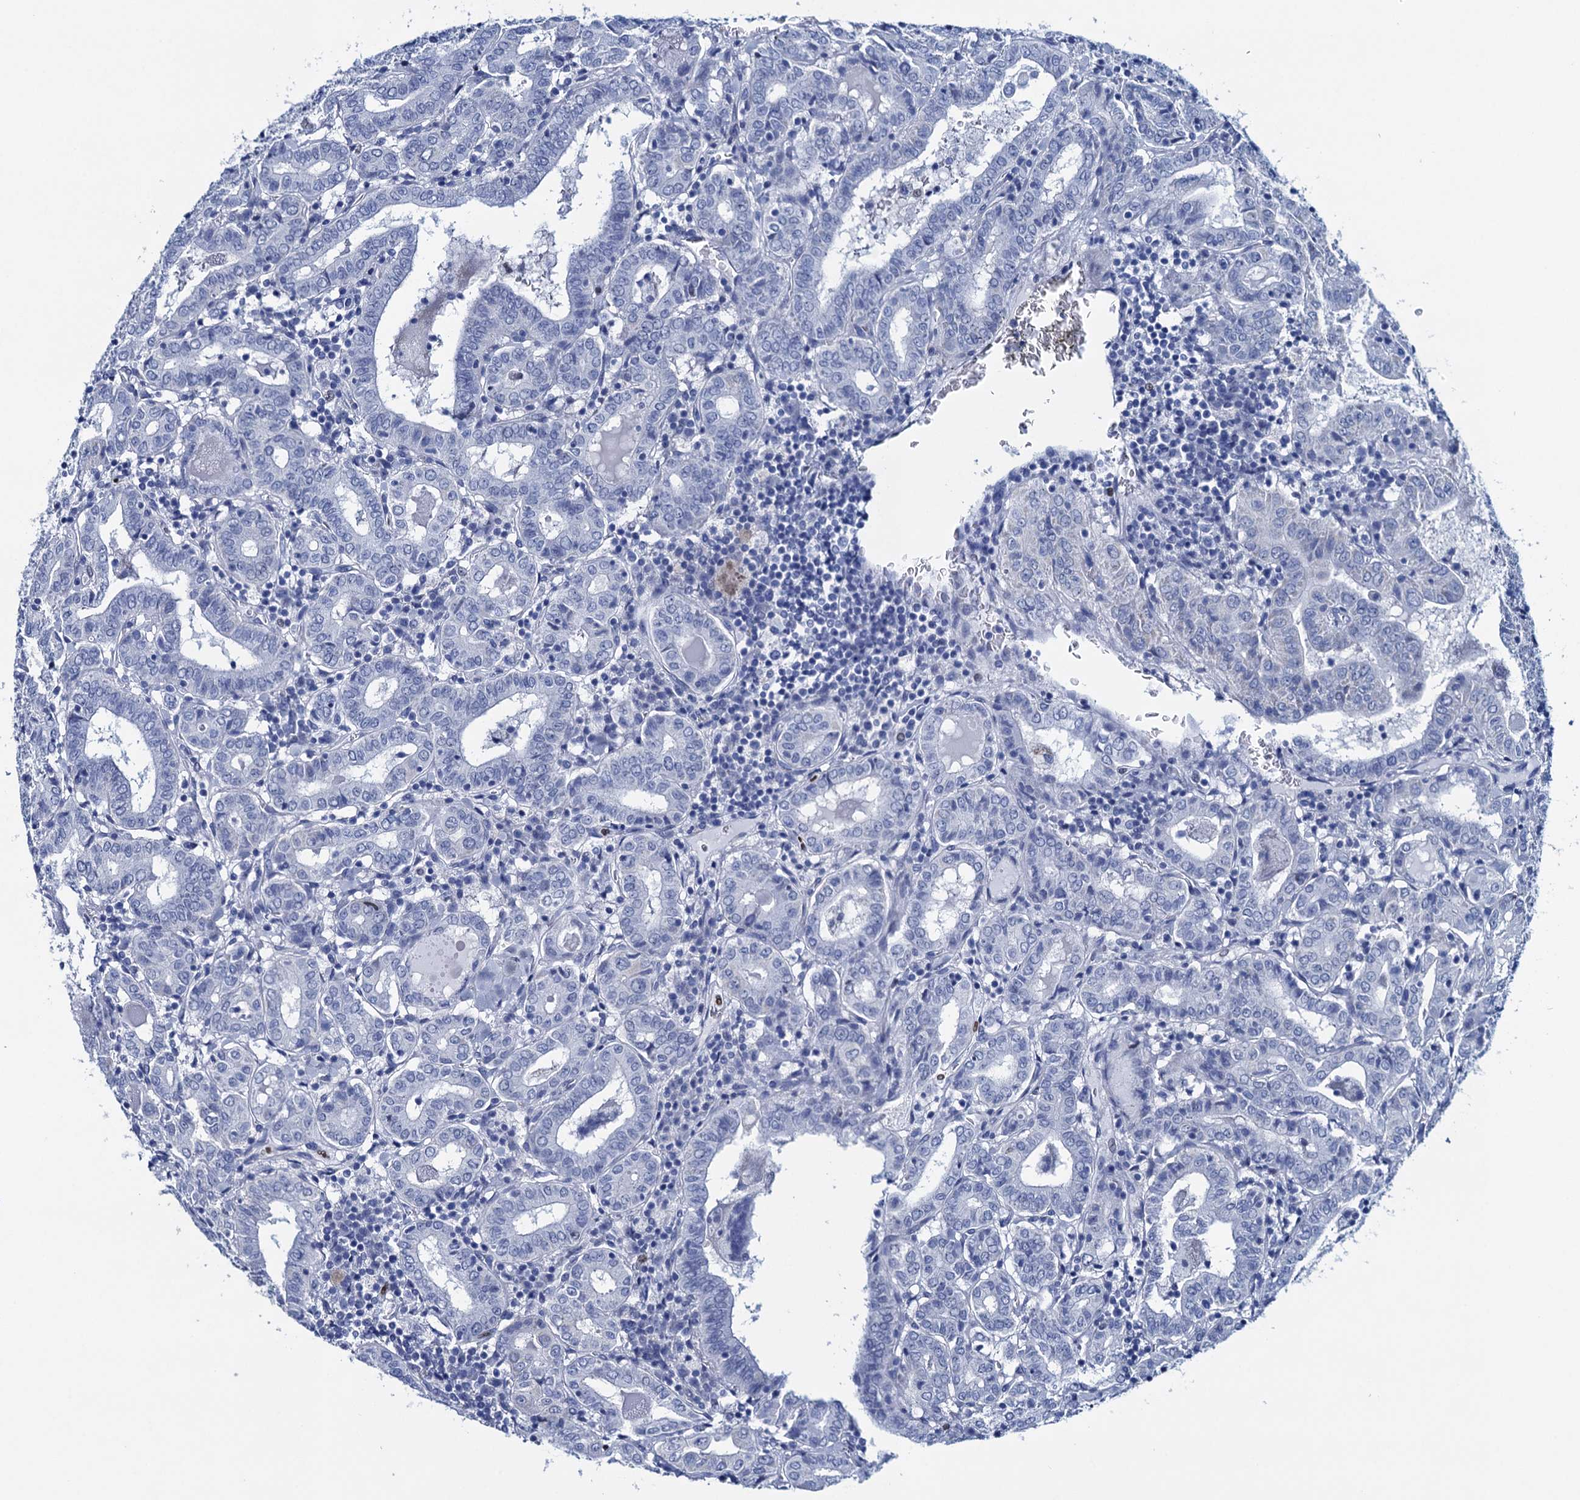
{"staining": {"intensity": "negative", "quantity": "none", "location": "none"}, "tissue": "thyroid cancer", "cell_type": "Tumor cells", "image_type": "cancer", "snomed": [{"axis": "morphology", "description": "Papillary adenocarcinoma, NOS"}, {"axis": "topography", "description": "Thyroid gland"}], "caption": "High magnification brightfield microscopy of thyroid papillary adenocarcinoma stained with DAB (brown) and counterstained with hematoxylin (blue): tumor cells show no significant expression.", "gene": "RHCG", "patient": {"sex": "female", "age": 72}}